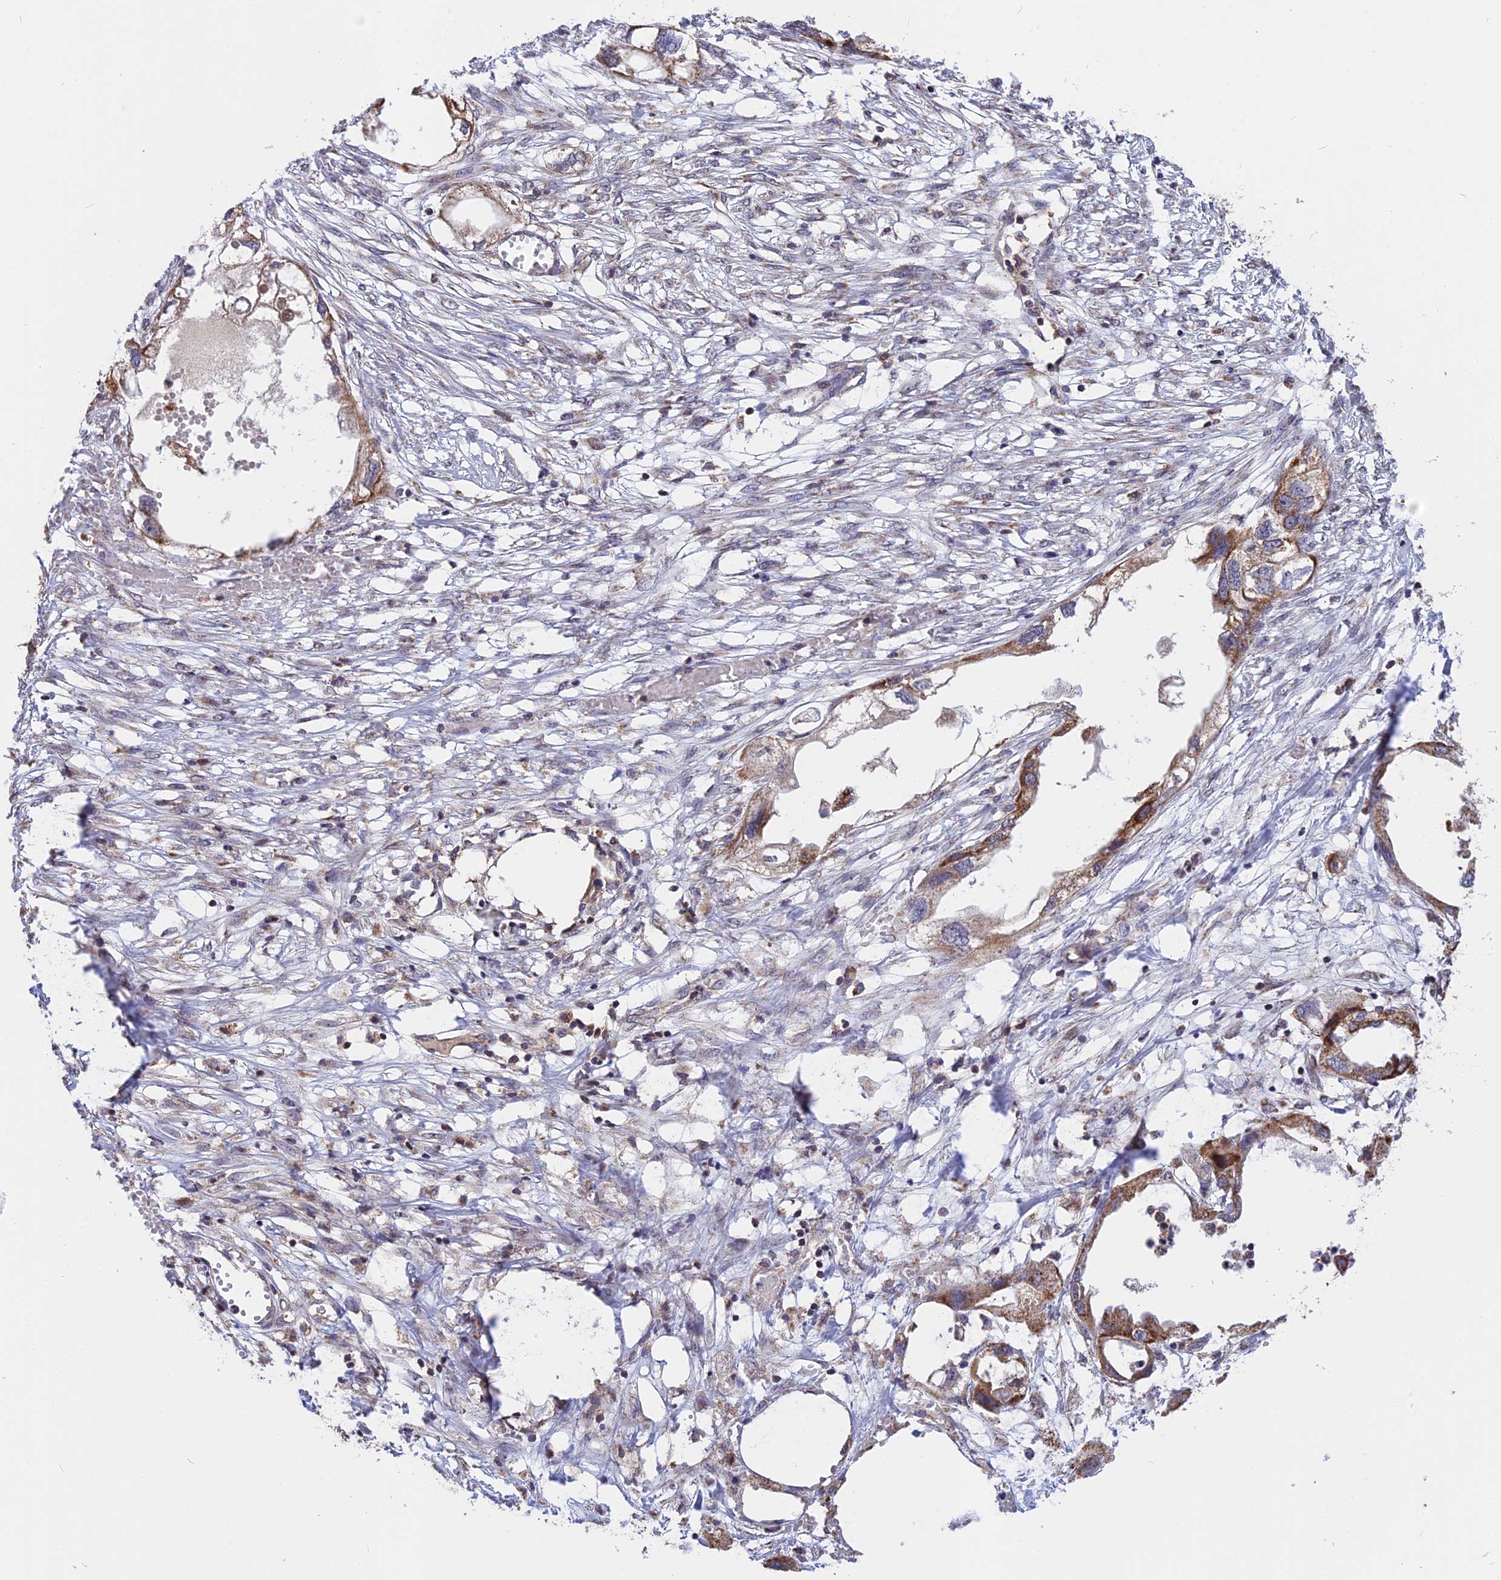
{"staining": {"intensity": "moderate", "quantity": ">75%", "location": "cytoplasmic/membranous"}, "tissue": "endometrial cancer", "cell_type": "Tumor cells", "image_type": "cancer", "snomed": [{"axis": "morphology", "description": "Adenocarcinoma, NOS"}, {"axis": "morphology", "description": "Adenocarcinoma, metastatic, NOS"}, {"axis": "topography", "description": "Adipose tissue"}, {"axis": "topography", "description": "Endometrium"}], "caption": "Brown immunohistochemical staining in endometrial cancer (adenocarcinoma) displays moderate cytoplasmic/membranous positivity in approximately >75% of tumor cells. The staining was performed using DAB, with brown indicating positive protein expression. Nuclei are stained blue with hematoxylin.", "gene": "RERGL", "patient": {"sex": "female", "age": 67}}